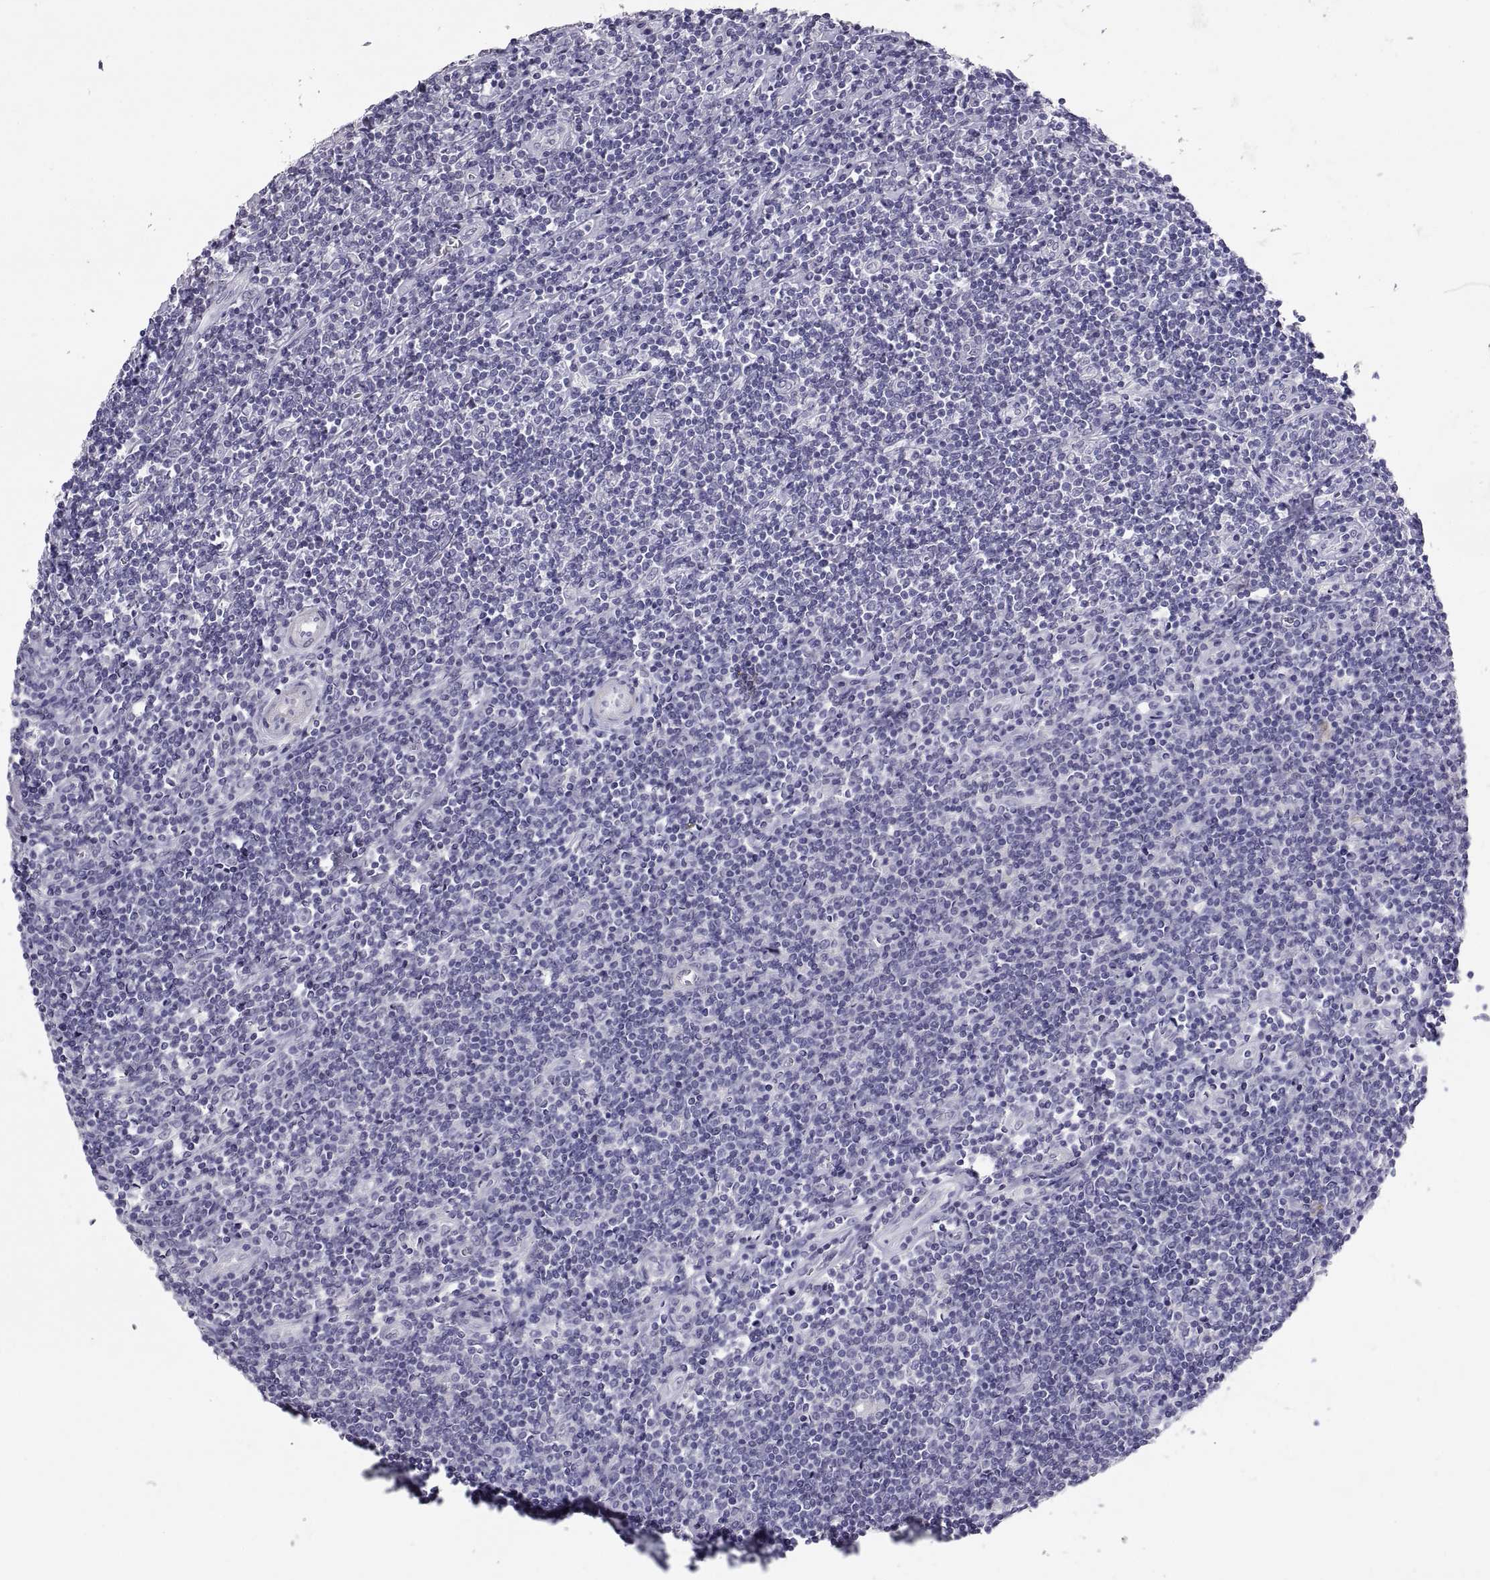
{"staining": {"intensity": "negative", "quantity": "none", "location": "none"}, "tissue": "lymphoma", "cell_type": "Tumor cells", "image_type": "cancer", "snomed": [{"axis": "morphology", "description": "Hodgkin's disease, NOS"}, {"axis": "topography", "description": "Lymph node"}], "caption": "Hodgkin's disease stained for a protein using immunohistochemistry reveals no staining tumor cells.", "gene": "IGSF1", "patient": {"sex": "male", "age": 40}}